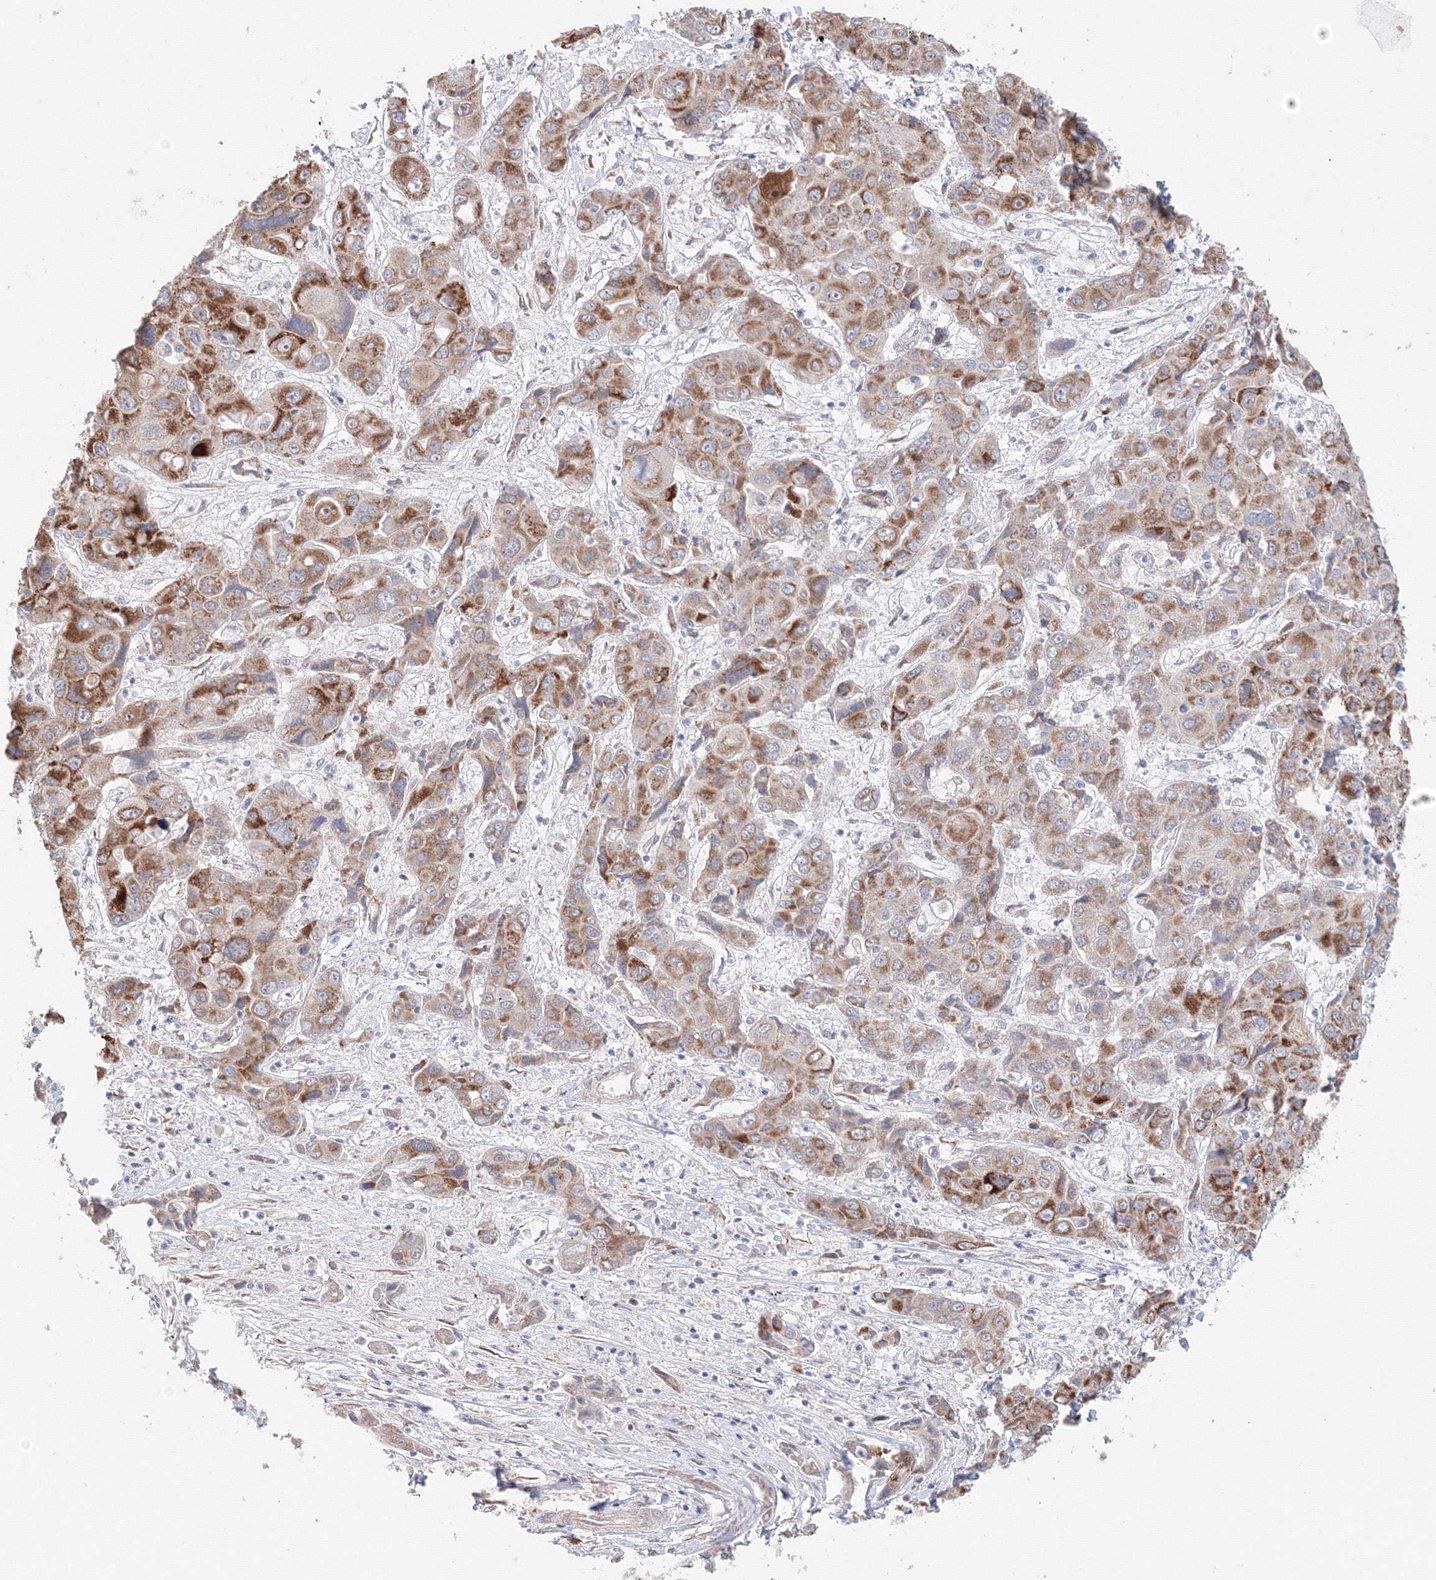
{"staining": {"intensity": "moderate", "quantity": ">75%", "location": "cytoplasmic/membranous"}, "tissue": "liver cancer", "cell_type": "Tumor cells", "image_type": "cancer", "snomed": [{"axis": "morphology", "description": "Cholangiocarcinoma"}, {"axis": "topography", "description": "Liver"}], "caption": "A micrograph of cholangiocarcinoma (liver) stained for a protein demonstrates moderate cytoplasmic/membranous brown staining in tumor cells.", "gene": "DHRS12", "patient": {"sex": "male", "age": 67}}